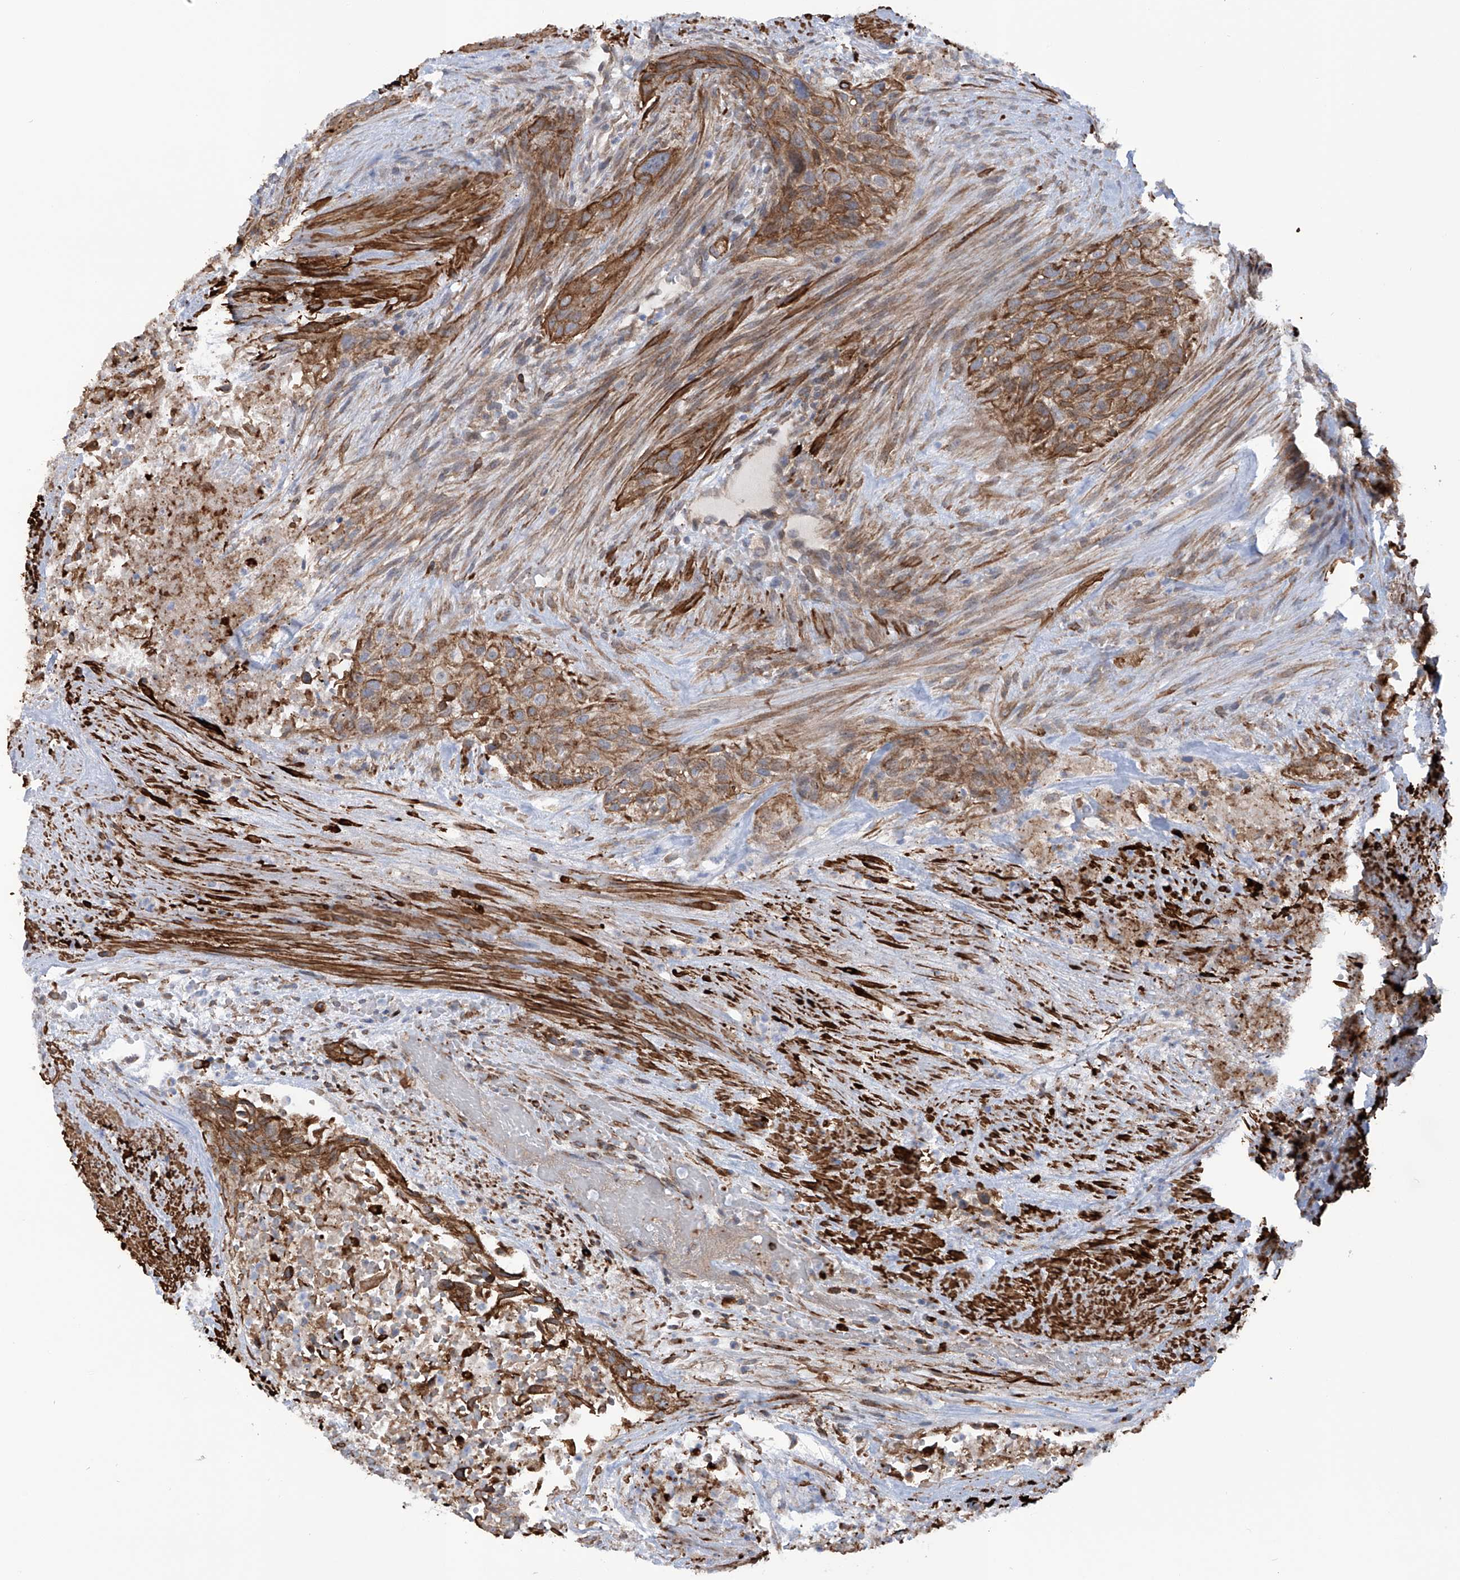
{"staining": {"intensity": "moderate", "quantity": ">75%", "location": "cytoplasmic/membranous"}, "tissue": "urothelial cancer", "cell_type": "Tumor cells", "image_type": "cancer", "snomed": [{"axis": "morphology", "description": "Urothelial carcinoma, High grade"}, {"axis": "topography", "description": "Urinary bladder"}], "caption": "Moderate cytoplasmic/membranous protein expression is appreciated in approximately >75% of tumor cells in urothelial carcinoma (high-grade). The staining was performed using DAB (3,3'-diaminobenzidine), with brown indicating positive protein expression. Nuclei are stained blue with hematoxylin.", "gene": "ZNF490", "patient": {"sex": "male", "age": 35}}